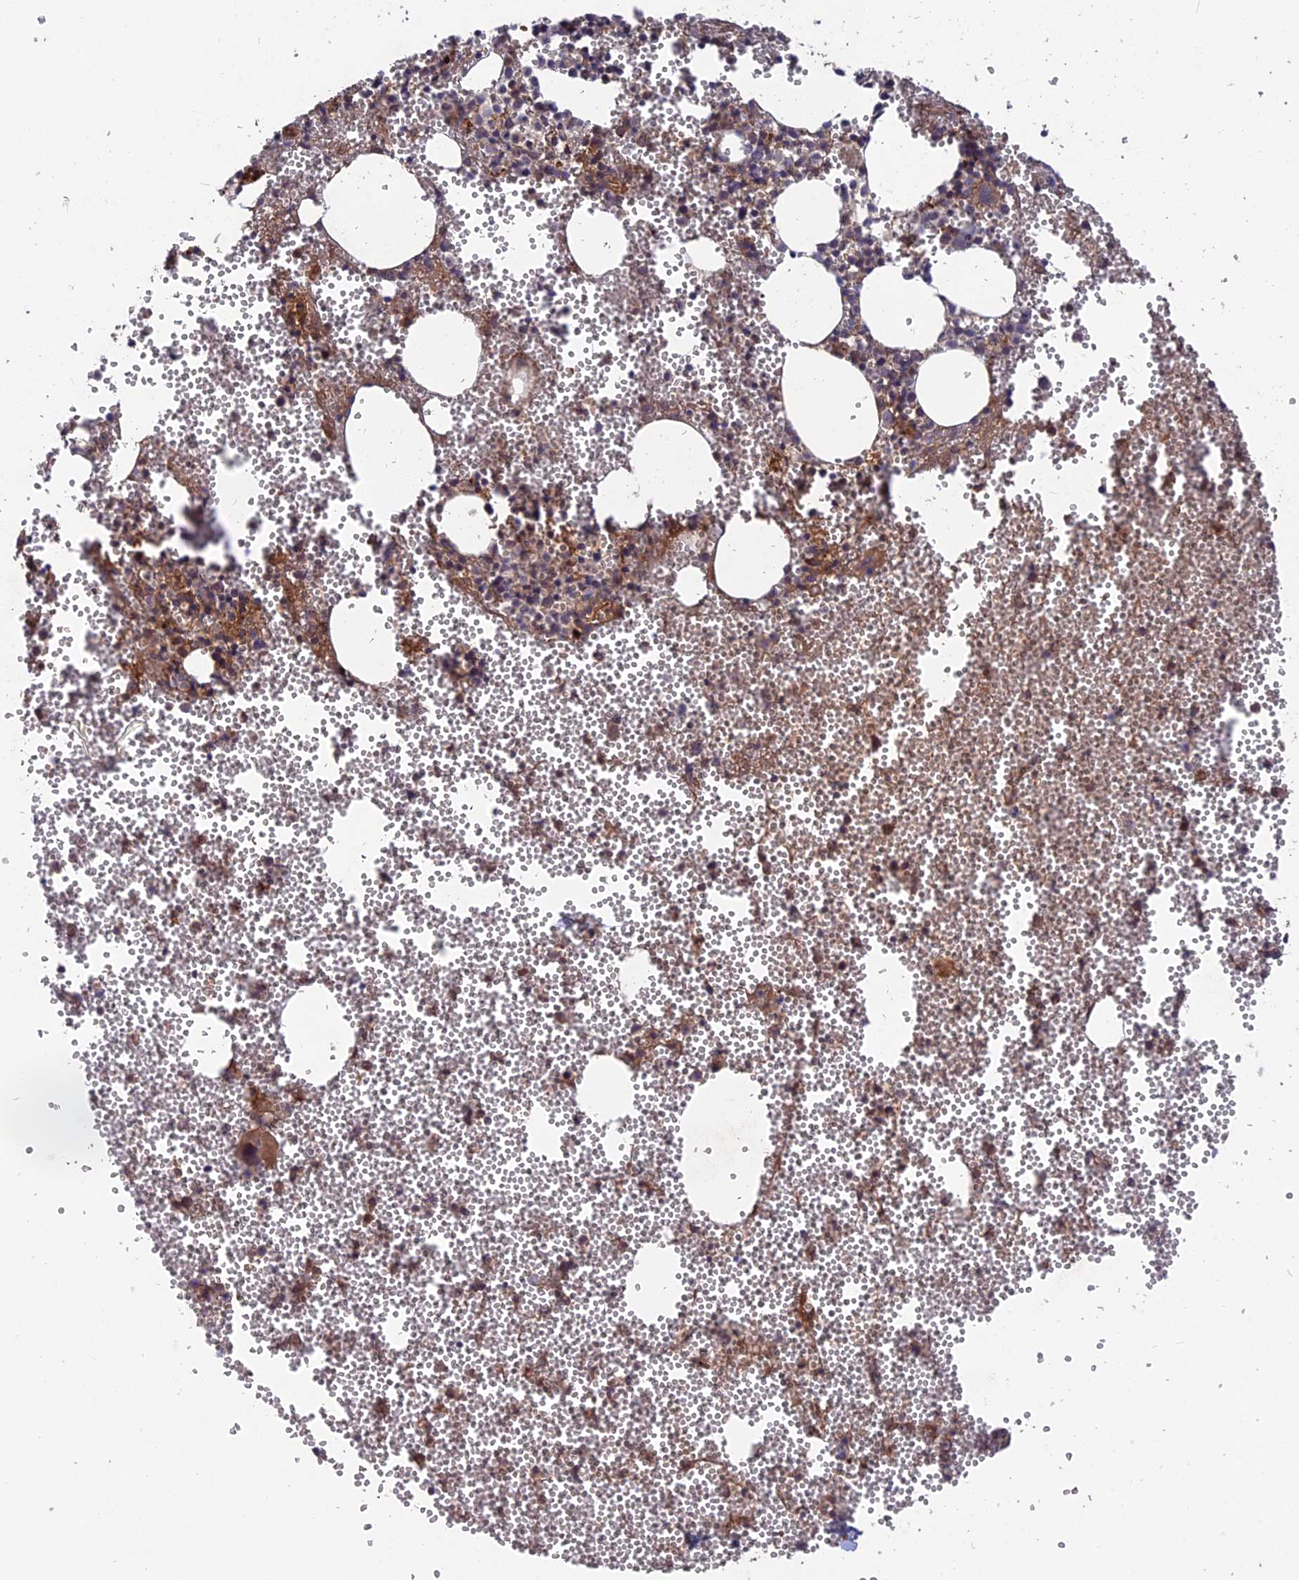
{"staining": {"intensity": "moderate", "quantity": "25%-75%", "location": "cytoplasmic/membranous"}, "tissue": "bone marrow", "cell_type": "Hematopoietic cells", "image_type": "normal", "snomed": [{"axis": "morphology", "description": "Normal tissue, NOS"}, {"axis": "topography", "description": "Bone marrow"}], "caption": "Bone marrow stained for a protein (brown) shows moderate cytoplasmic/membranous positive positivity in approximately 25%-75% of hematopoietic cells.", "gene": "CPNE7", "patient": {"sex": "female", "age": 77}}